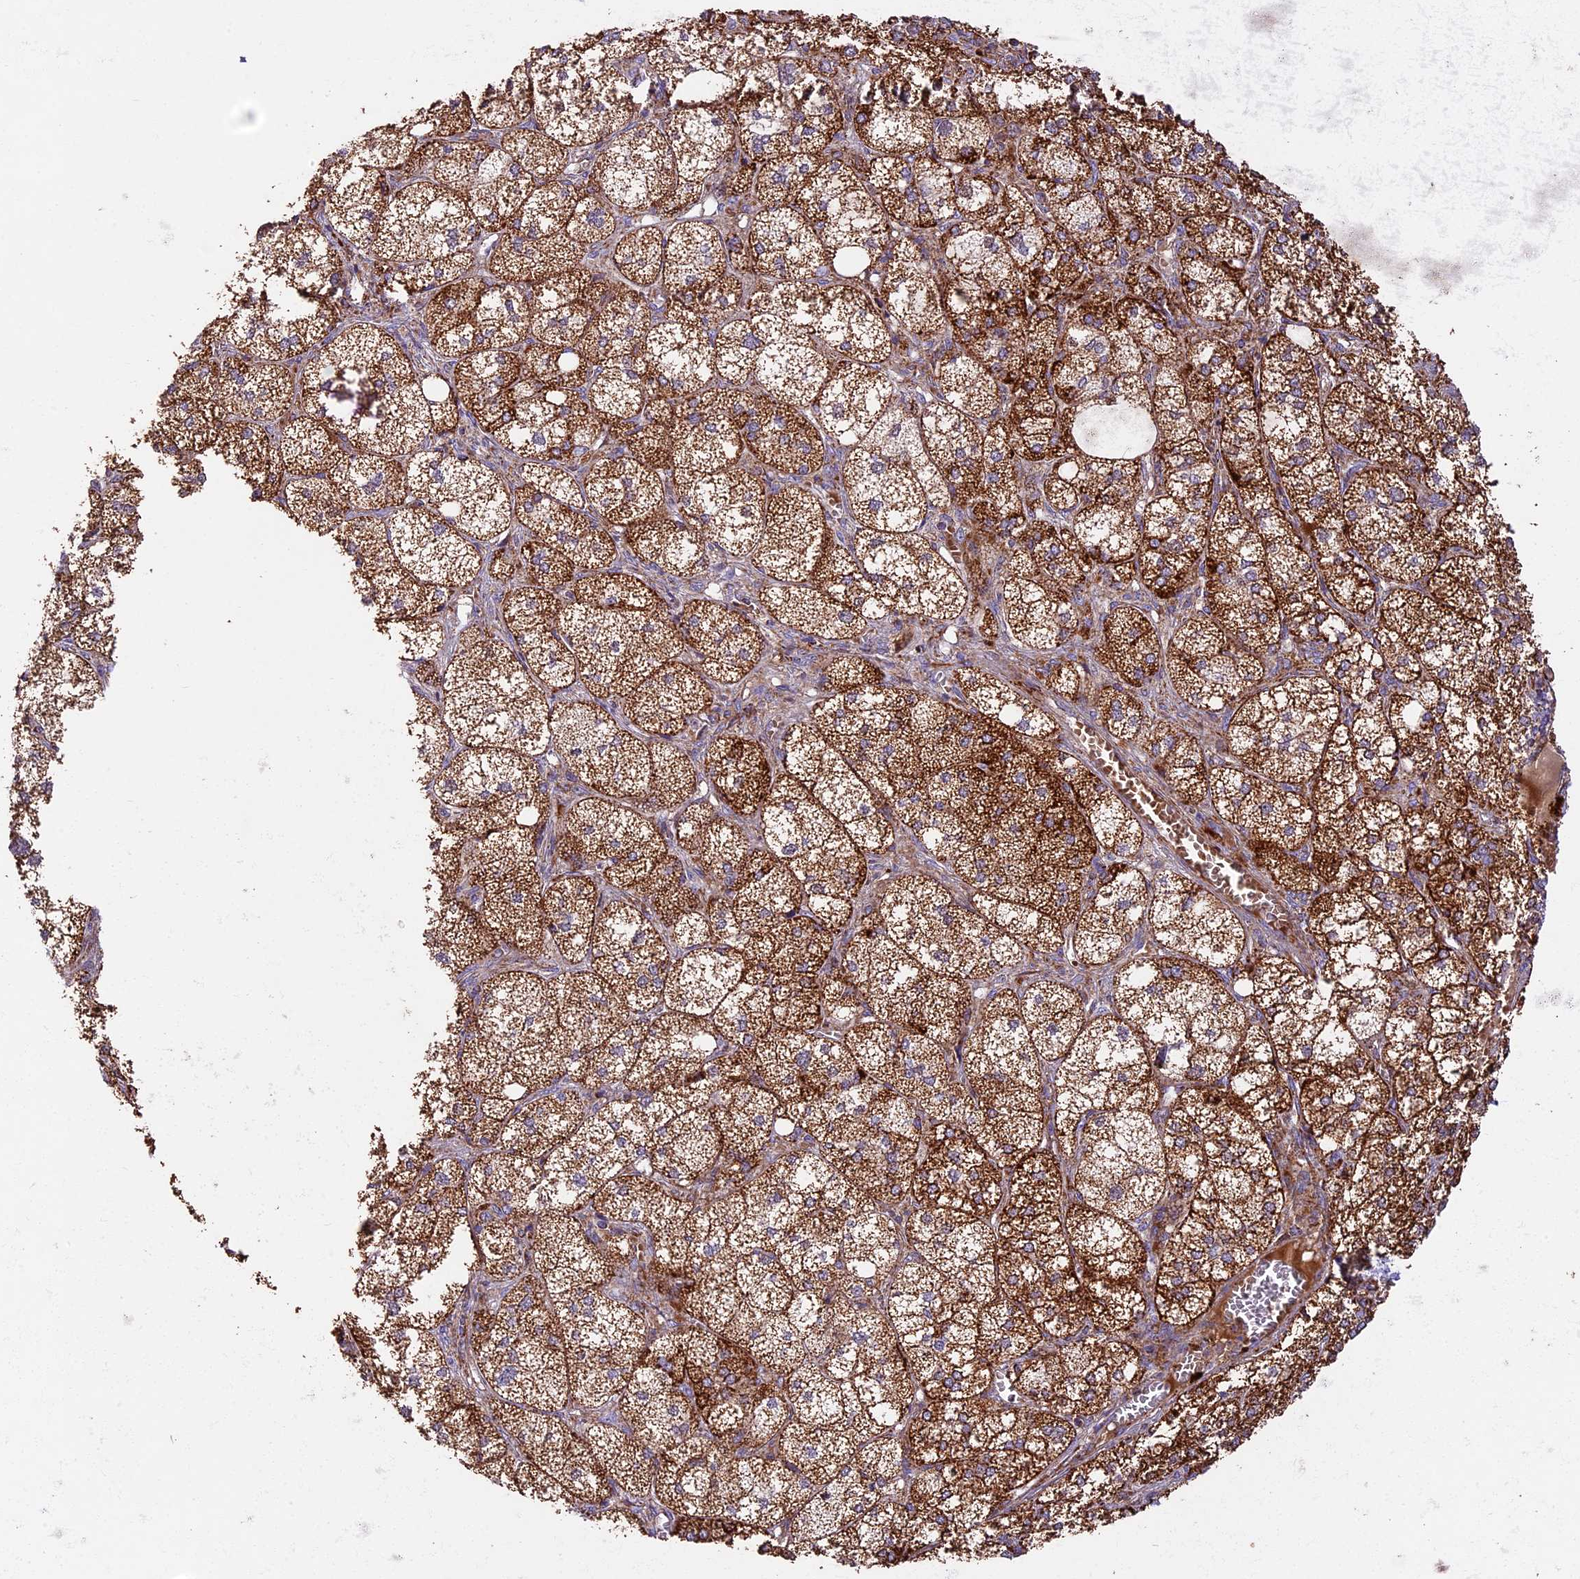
{"staining": {"intensity": "strong", "quantity": ">75%", "location": "cytoplasmic/membranous"}, "tissue": "adrenal gland", "cell_type": "Glandular cells", "image_type": "normal", "snomed": [{"axis": "morphology", "description": "Normal tissue, NOS"}, {"axis": "topography", "description": "Adrenal gland"}], "caption": "Immunohistochemical staining of normal adrenal gland reveals strong cytoplasmic/membranous protein positivity in approximately >75% of glandular cells.", "gene": "NDUFA8", "patient": {"sex": "female", "age": 61}}